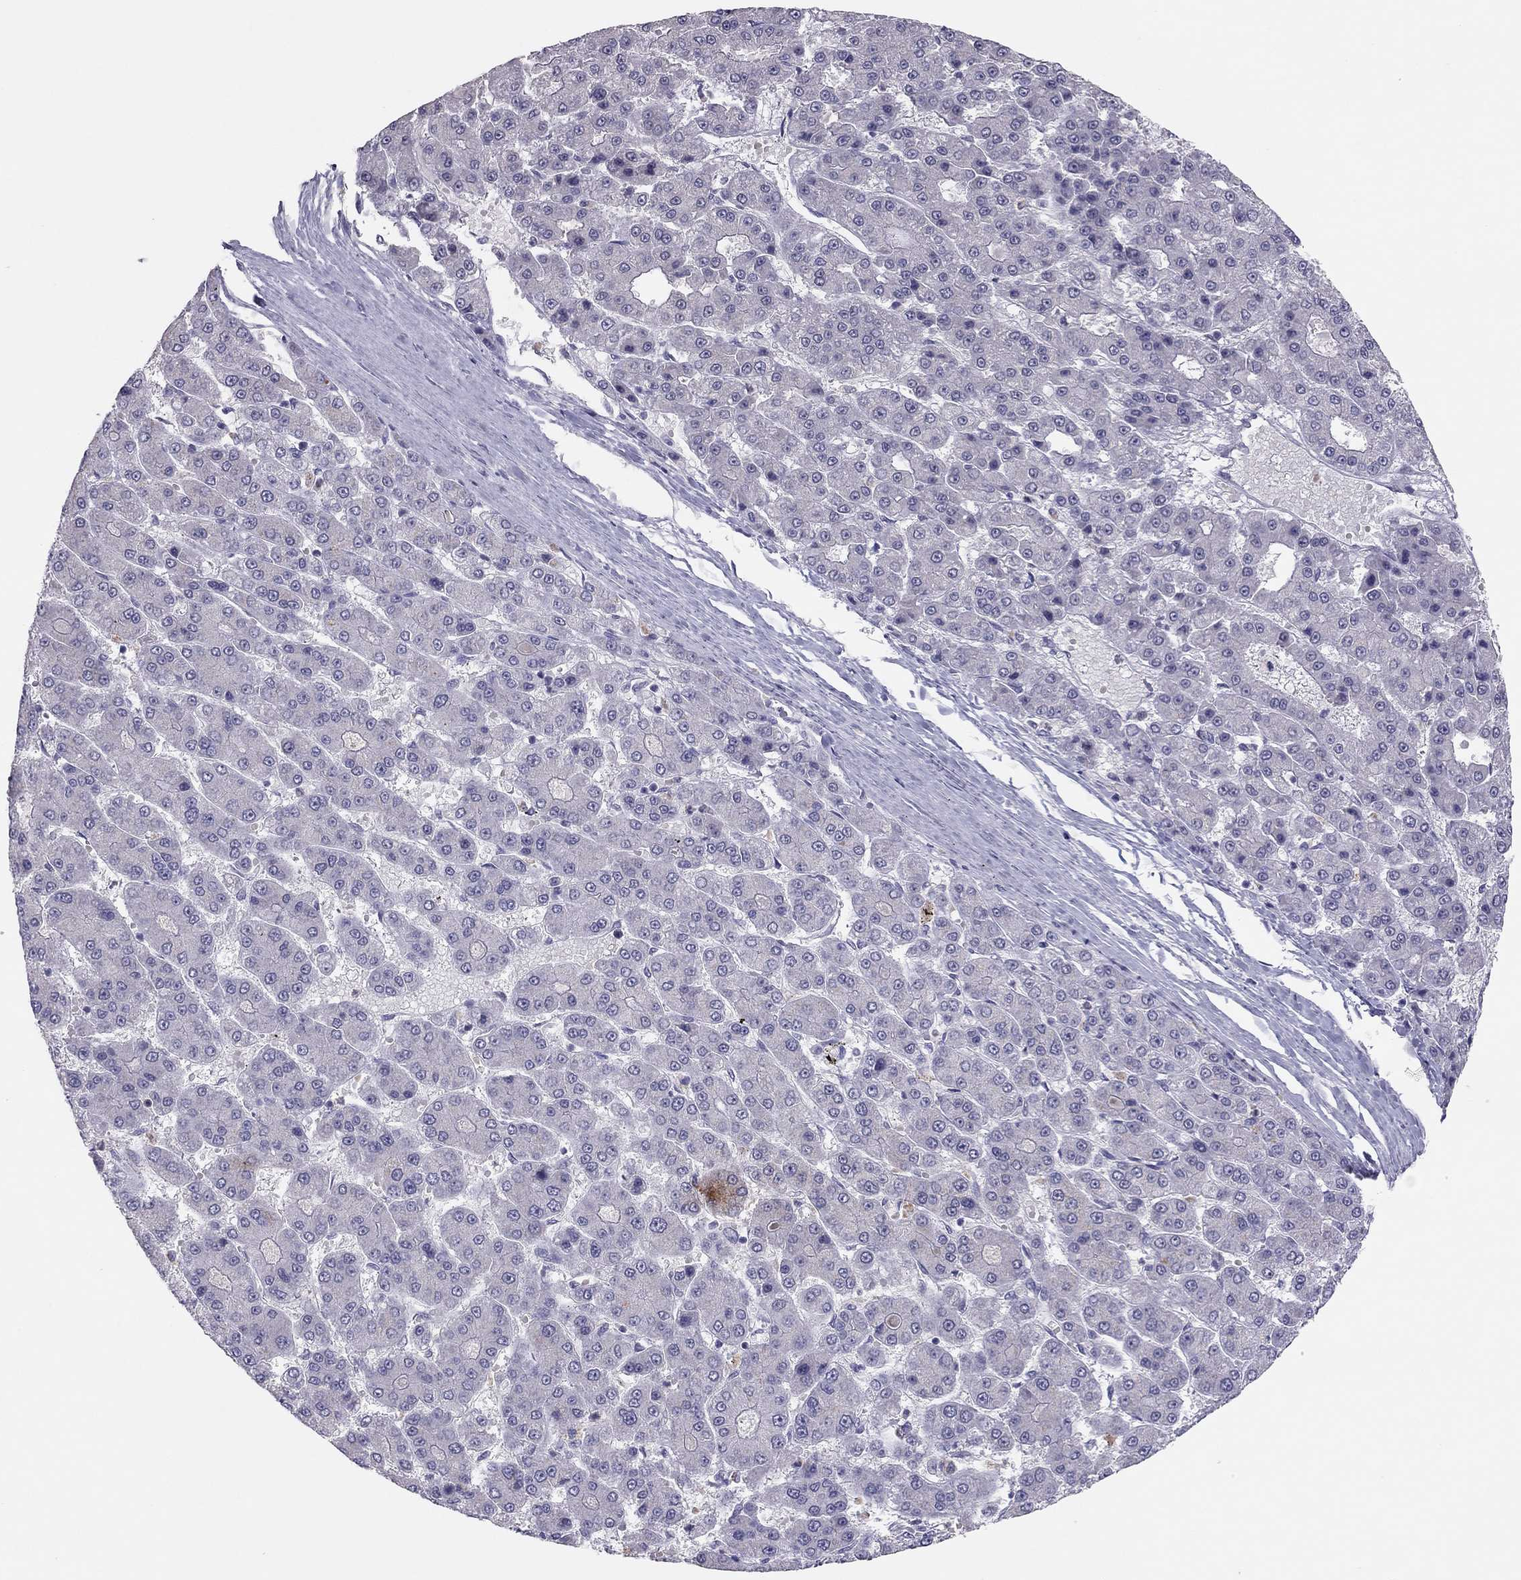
{"staining": {"intensity": "negative", "quantity": "none", "location": "none"}, "tissue": "liver cancer", "cell_type": "Tumor cells", "image_type": "cancer", "snomed": [{"axis": "morphology", "description": "Carcinoma, Hepatocellular, NOS"}, {"axis": "topography", "description": "Liver"}], "caption": "IHC of liver cancer demonstrates no expression in tumor cells. (DAB (3,3'-diaminobenzidine) IHC, high magnification).", "gene": "ADORA2A", "patient": {"sex": "male", "age": 70}}